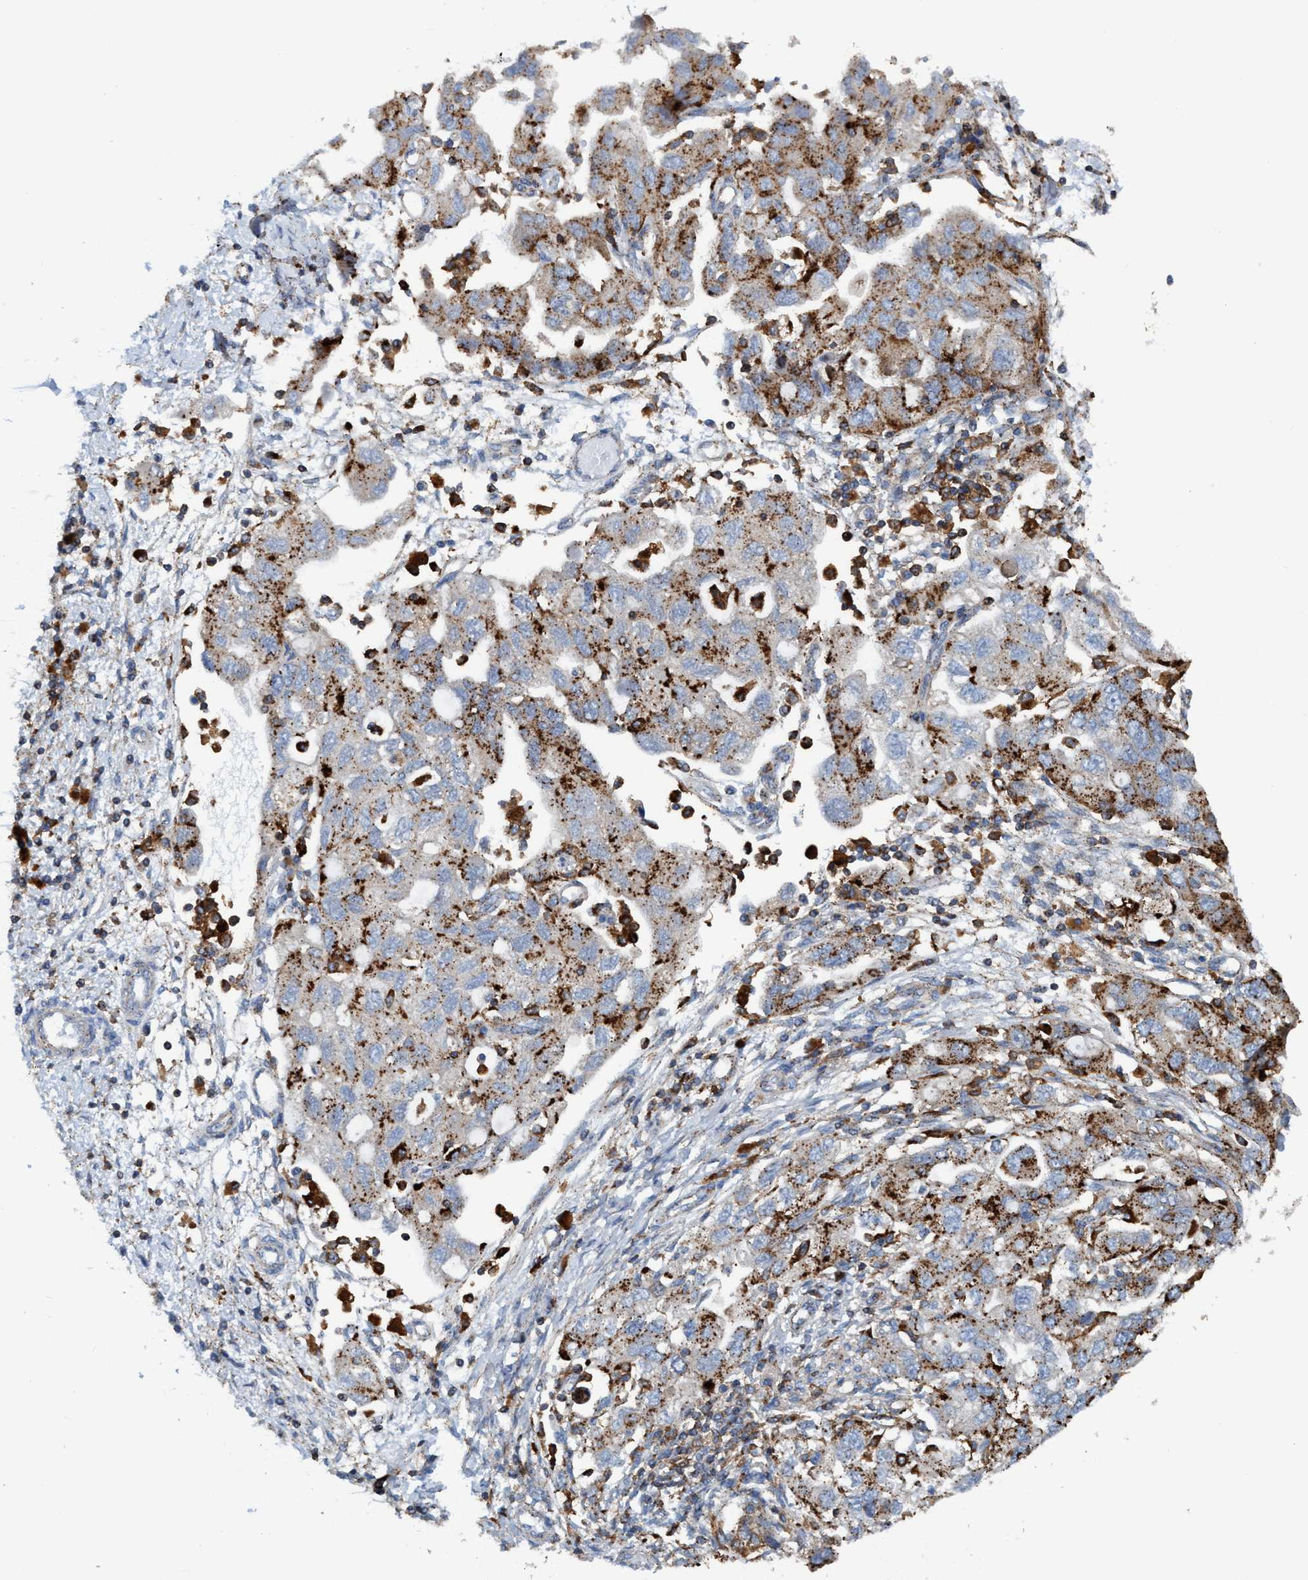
{"staining": {"intensity": "moderate", "quantity": ">75%", "location": "cytoplasmic/membranous"}, "tissue": "ovarian cancer", "cell_type": "Tumor cells", "image_type": "cancer", "snomed": [{"axis": "morphology", "description": "Carcinoma, NOS"}, {"axis": "morphology", "description": "Cystadenocarcinoma, serous, NOS"}, {"axis": "topography", "description": "Ovary"}], "caption": "A micrograph of human serous cystadenocarcinoma (ovarian) stained for a protein reveals moderate cytoplasmic/membranous brown staining in tumor cells. (DAB = brown stain, brightfield microscopy at high magnification).", "gene": "TRIM65", "patient": {"sex": "female", "age": 69}}